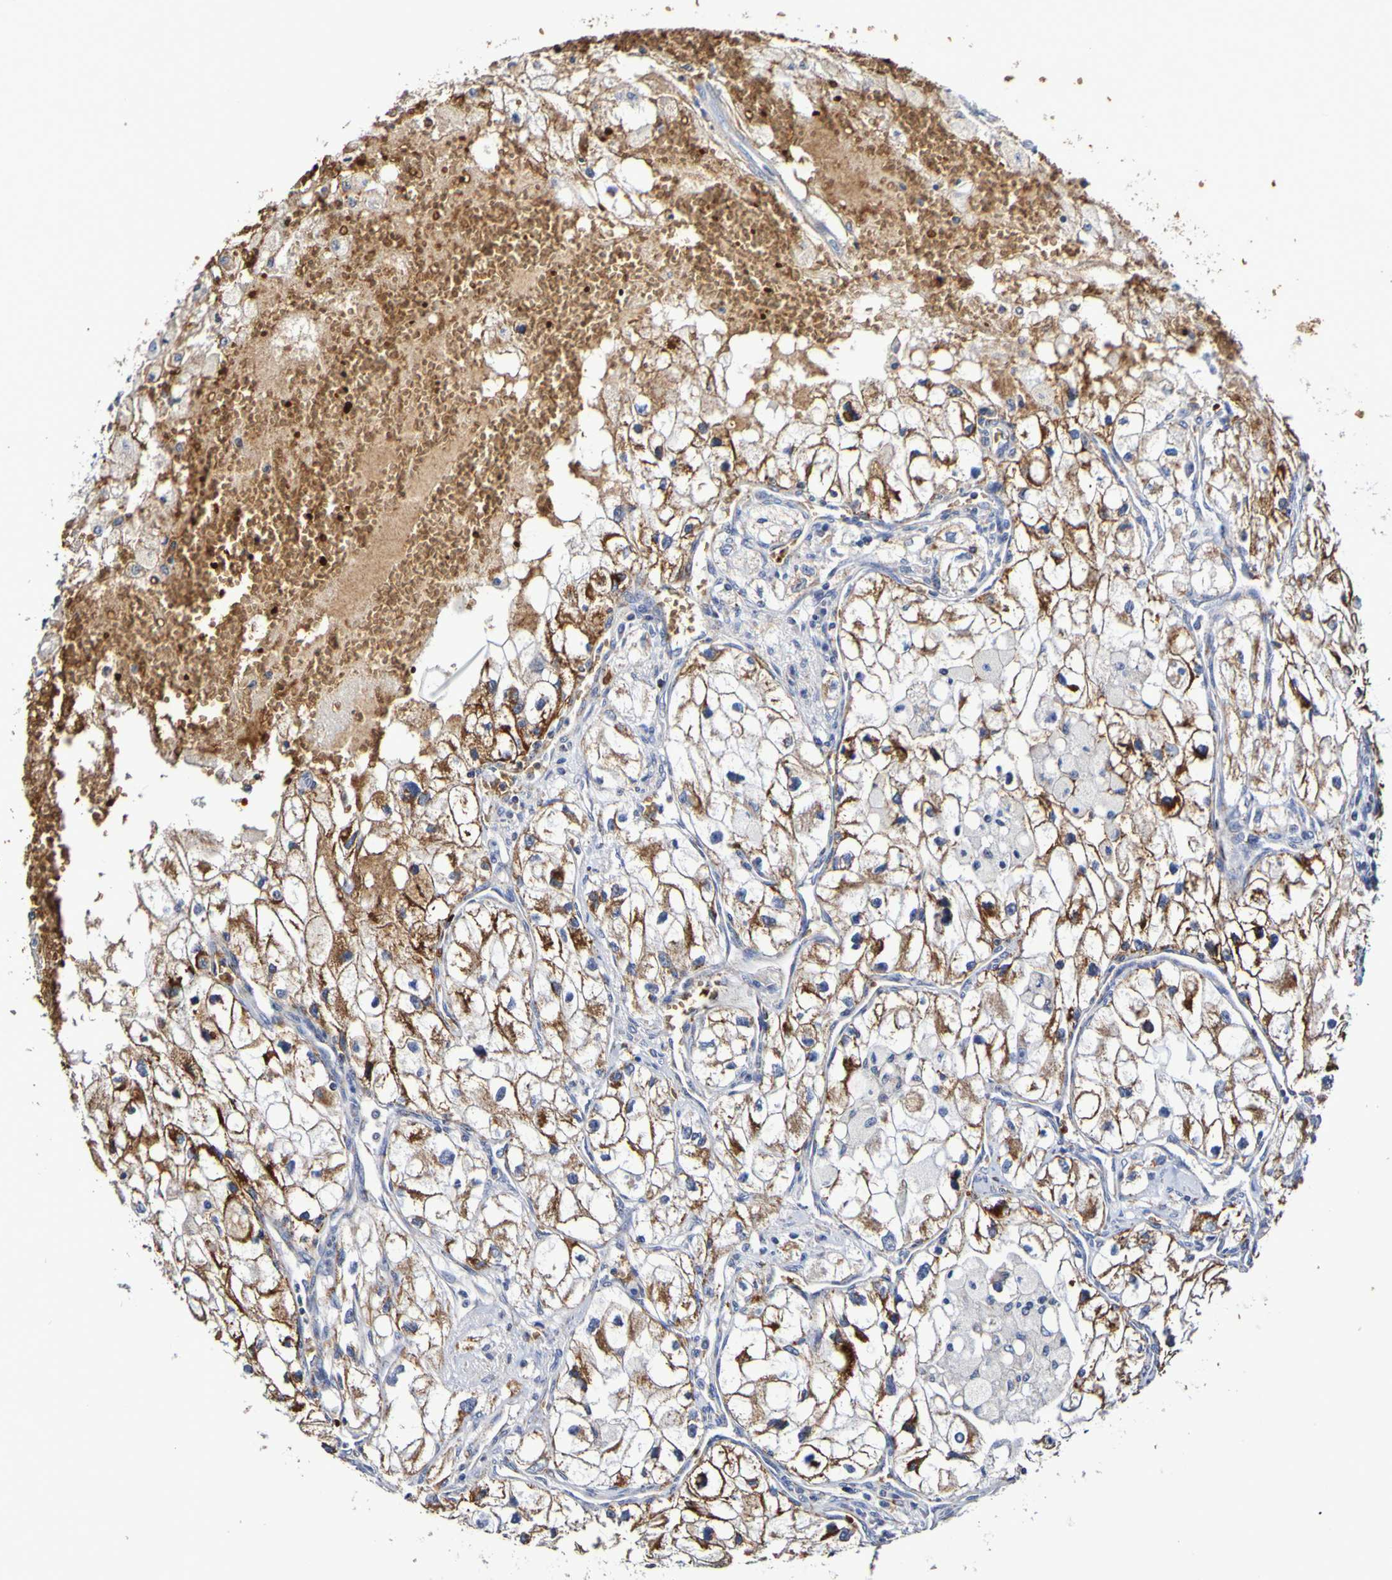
{"staining": {"intensity": "moderate", "quantity": ">75%", "location": "cytoplasmic/membranous"}, "tissue": "renal cancer", "cell_type": "Tumor cells", "image_type": "cancer", "snomed": [{"axis": "morphology", "description": "Adenocarcinoma, NOS"}, {"axis": "topography", "description": "Kidney"}], "caption": "Protein expression analysis of renal adenocarcinoma reveals moderate cytoplasmic/membranous expression in approximately >75% of tumor cells. The staining was performed using DAB (3,3'-diaminobenzidine) to visualize the protein expression in brown, while the nuclei were stained in blue with hematoxylin (Magnification: 20x).", "gene": "WNT4", "patient": {"sex": "female", "age": 70}}